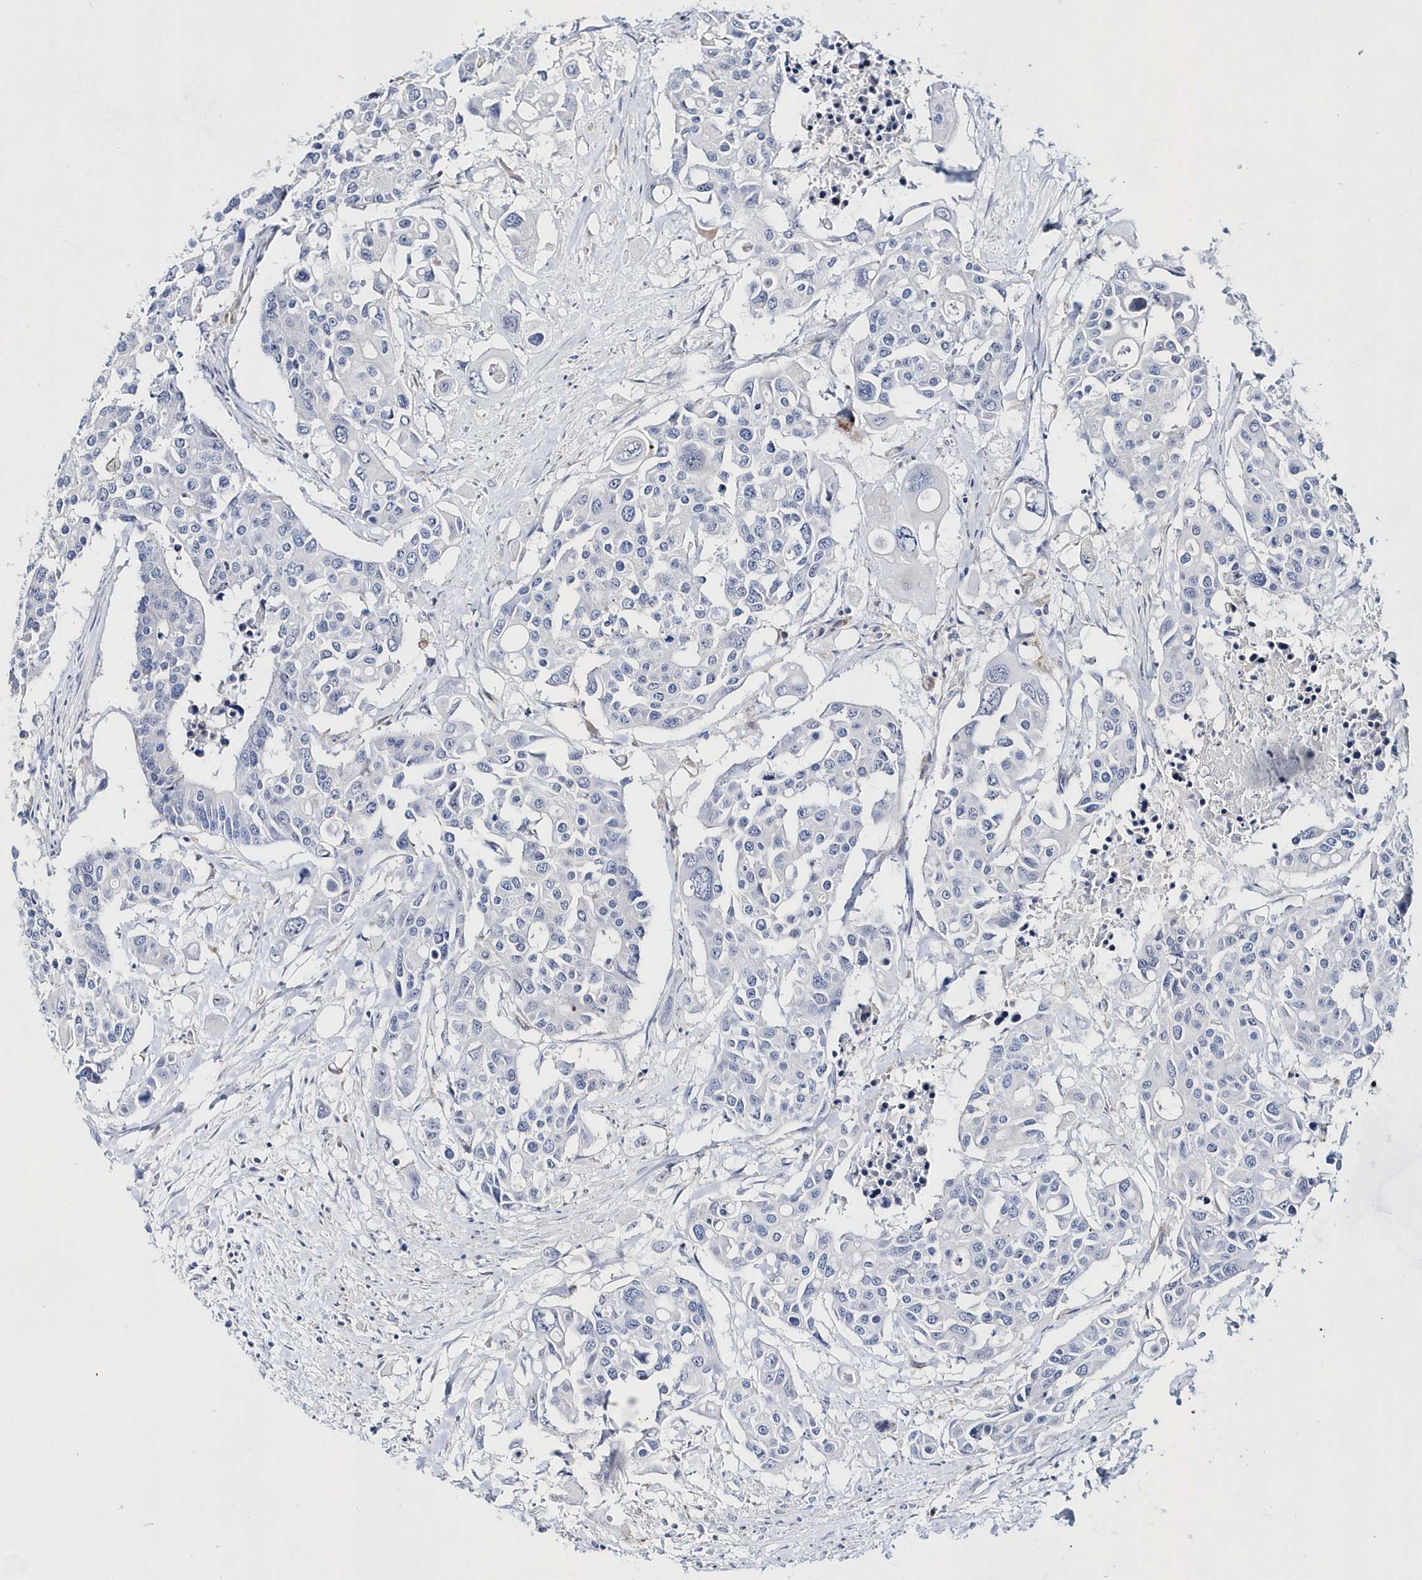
{"staining": {"intensity": "negative", "quantity": "none", "location": "none"}, "tissue": "colorectal cancer", "cell_type": "Tumor cells", "image_type": "cancer", "snomed": [{"axis": "morphology", "description": "Adenocarcinoma, NOS"}, {"axis": "topography", "description": "Colon"}], "caption": "Immunohistochemistry (IHC) micrograph of colorectal adenocarcinoma stained for a protein (brown), which displays no positivity in tumor cells. (DAB (3,3'-diaminobenzidine) immunohistochemistry (IHC), high magnification).", "gene": "BDH2", "patient": {"sex": "male", "age": 77}}